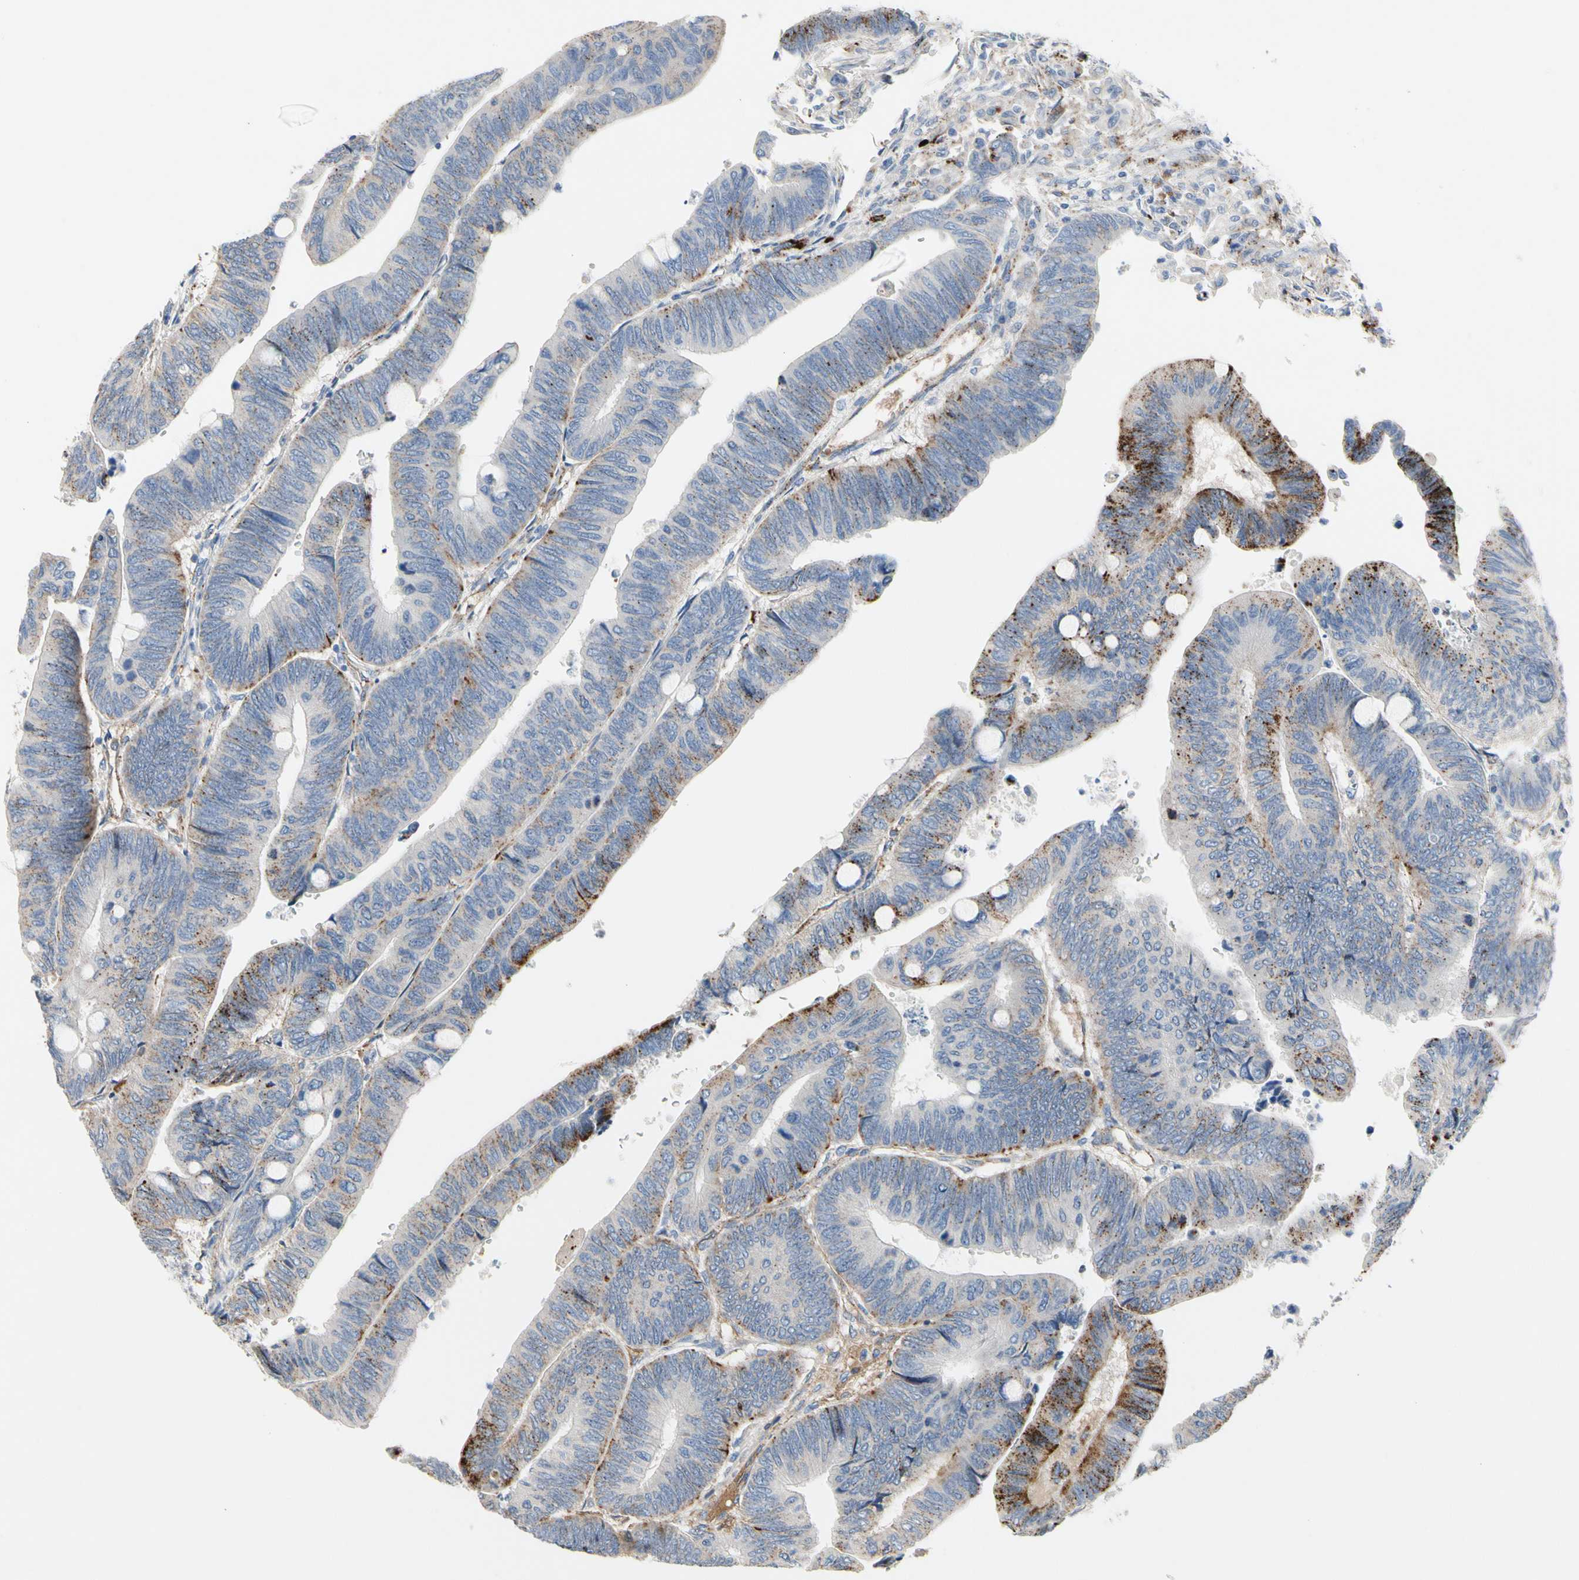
{"staining": {"intensity": "weak", "quantity": "25%-75%", "location": "cytoplasmic/membranous"}, "tissue": "colorectal cancer", "cell_type": "Tumor cells", "image_type": "cancer", "snomed": [{"axis": "morphology", "description": "Normal tissue, NOS"}, {"axis": "morphology", "description": "Adenocarcinoma, NOS"}, {"axis": "topography", "description": "Rectum"}, {"axis": "topography", "description": "Peripheral nerve tissue"}], "caption": "High-power microscopy captured an immunohistochemistry (IHC) micrograph of adenocarcinoma (colorectal), revealing weak cytoplasmic/membranous expression in approximately 25%-75% of tumor cells.", "gene": "RETSAT", "patient": {"sex": "male", "age": 92}}